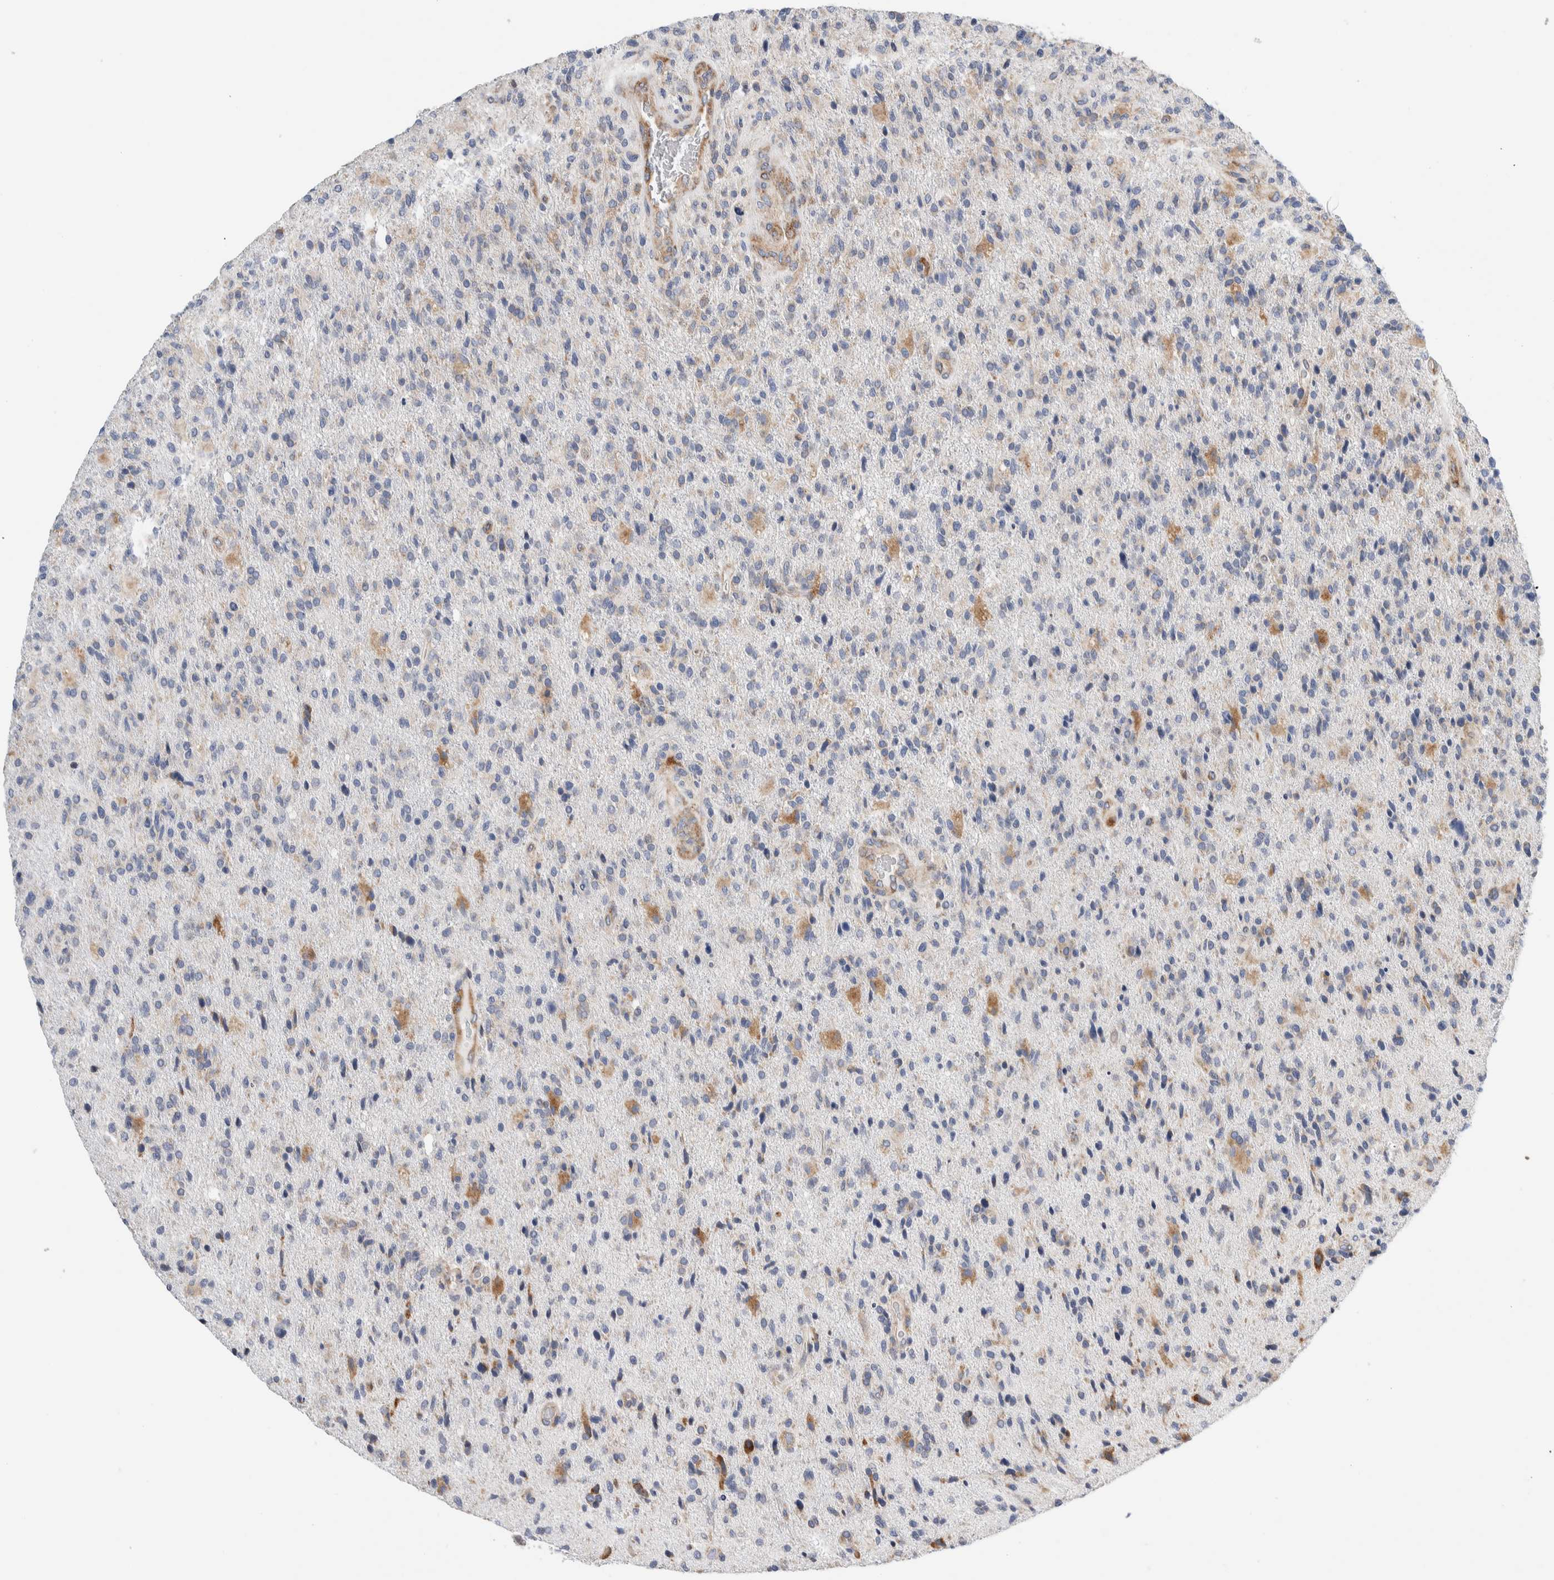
{"staining": {"intensity": "moderate", "quantity": "<25%", "location": "cytoplasmic/membranous"}, "tissue": "glioma", "cell_type": "Tumor cells", "image_type": "cancer", "snomed": [{"axis": "morphology", "description": "Glioma, malignant, High grade"}, {"axis": "topography", "description": "Brain"}], "caption": "Immunohistochemical staining of glioma demonstrates low levels of moderate cytoplasmic/membranous protein staining in about <25% of tumor cells.", "gene": "RACK1", "patient": {"sex": "male", "age": 72}}